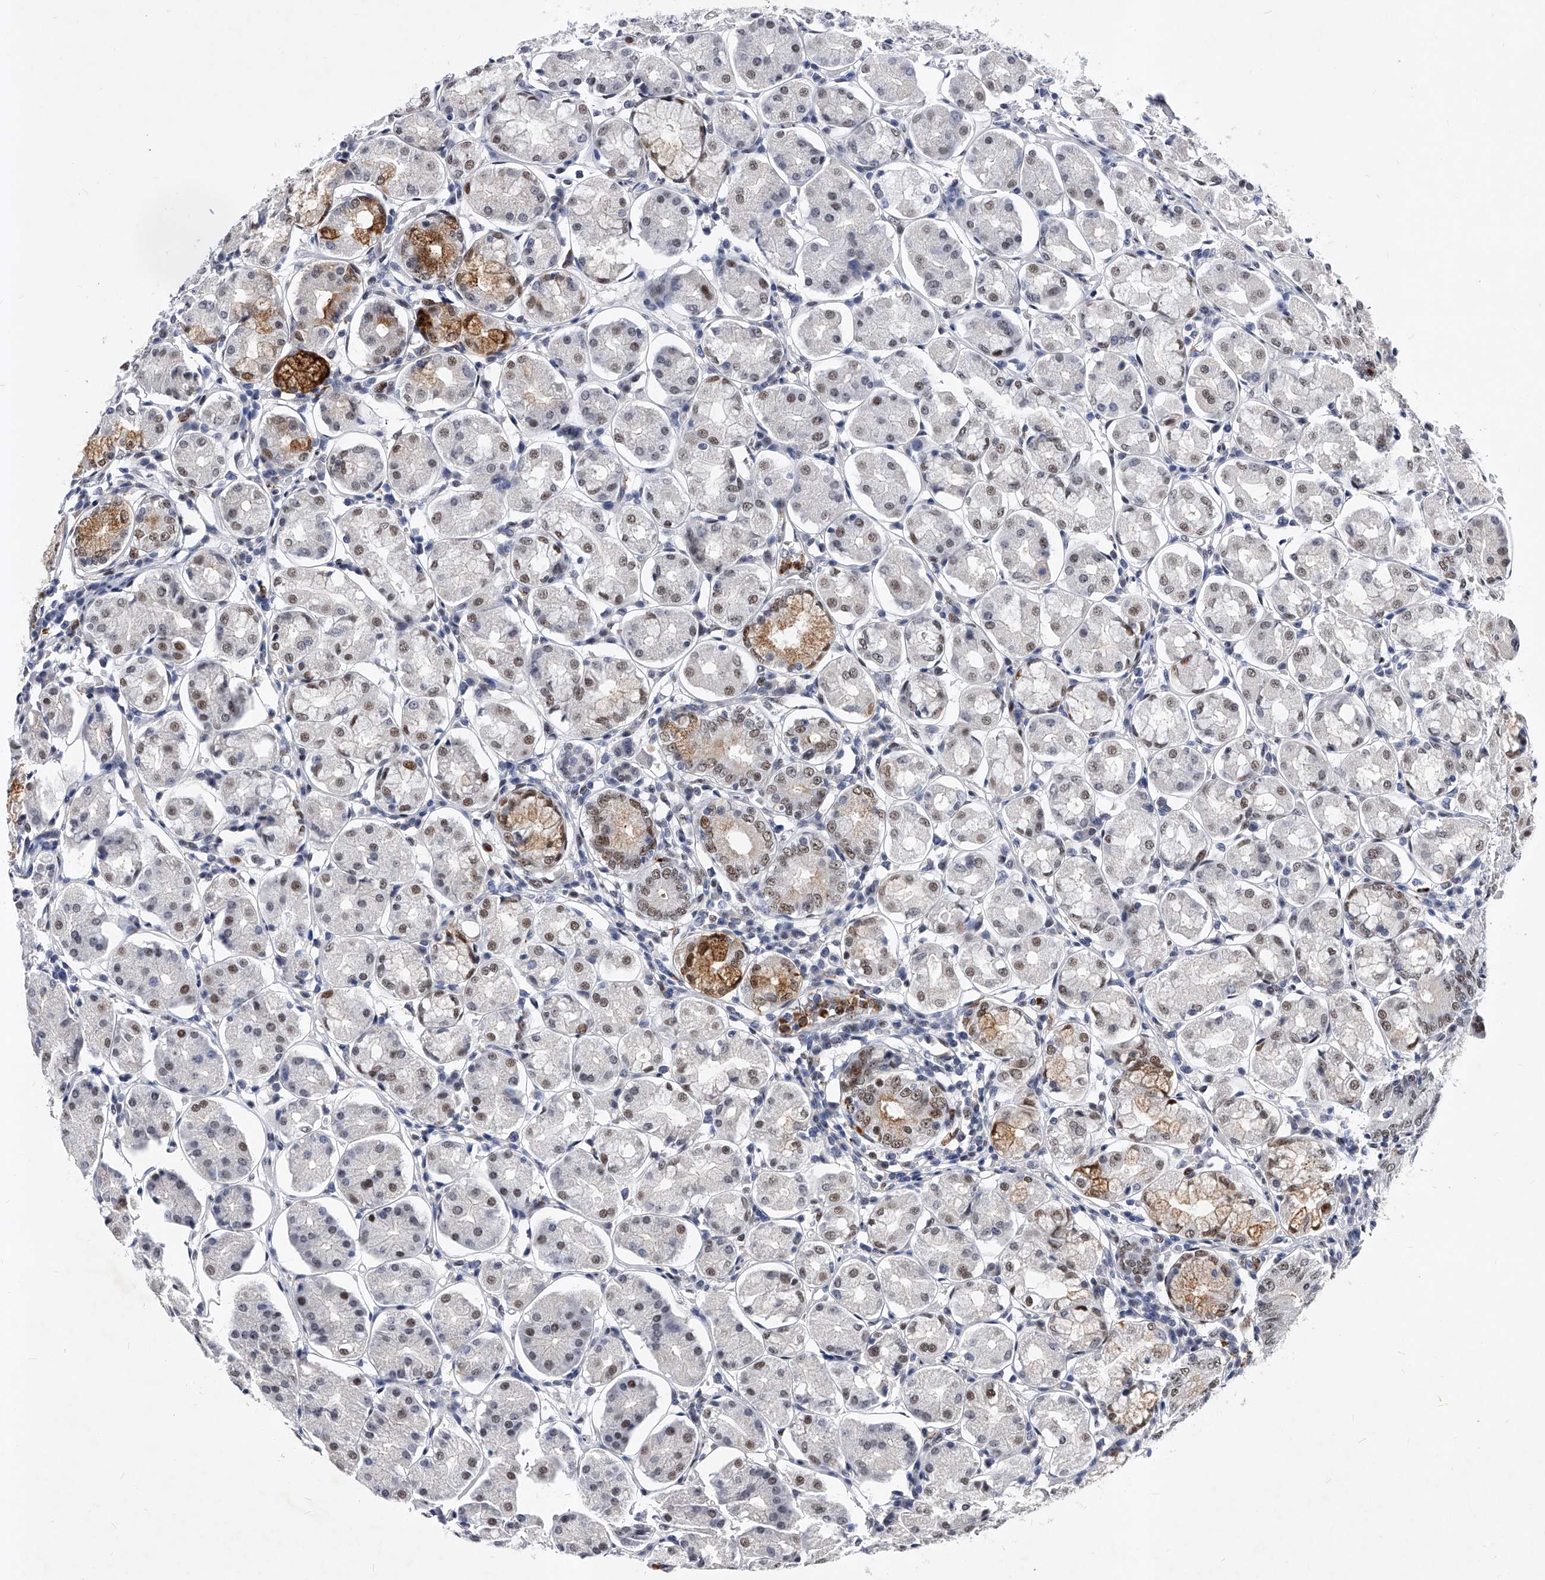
{"staining": {"intensity": "moderate", "quantity": "25%-75%", "location": "cytoplasmic/membranous,nuclear"}, "tissue": "stomach", "cell_type": "Glandular cells", "image_type": "normal", "snomed": [{"axis": "morphology", "description": "Normal tissue, NOS"}, {"axis": "topography", "description": "Stomach, lower"}], "caption": "An immunohistochemistry photomicrograph of normal tissue is shown. Protein staining in brown shows moderate cytoplasmic/membranous,nuclear positivity in stomach within glandular cells.", "gene": "TESK2", "patient": {"sex": "female", "age": 56}}